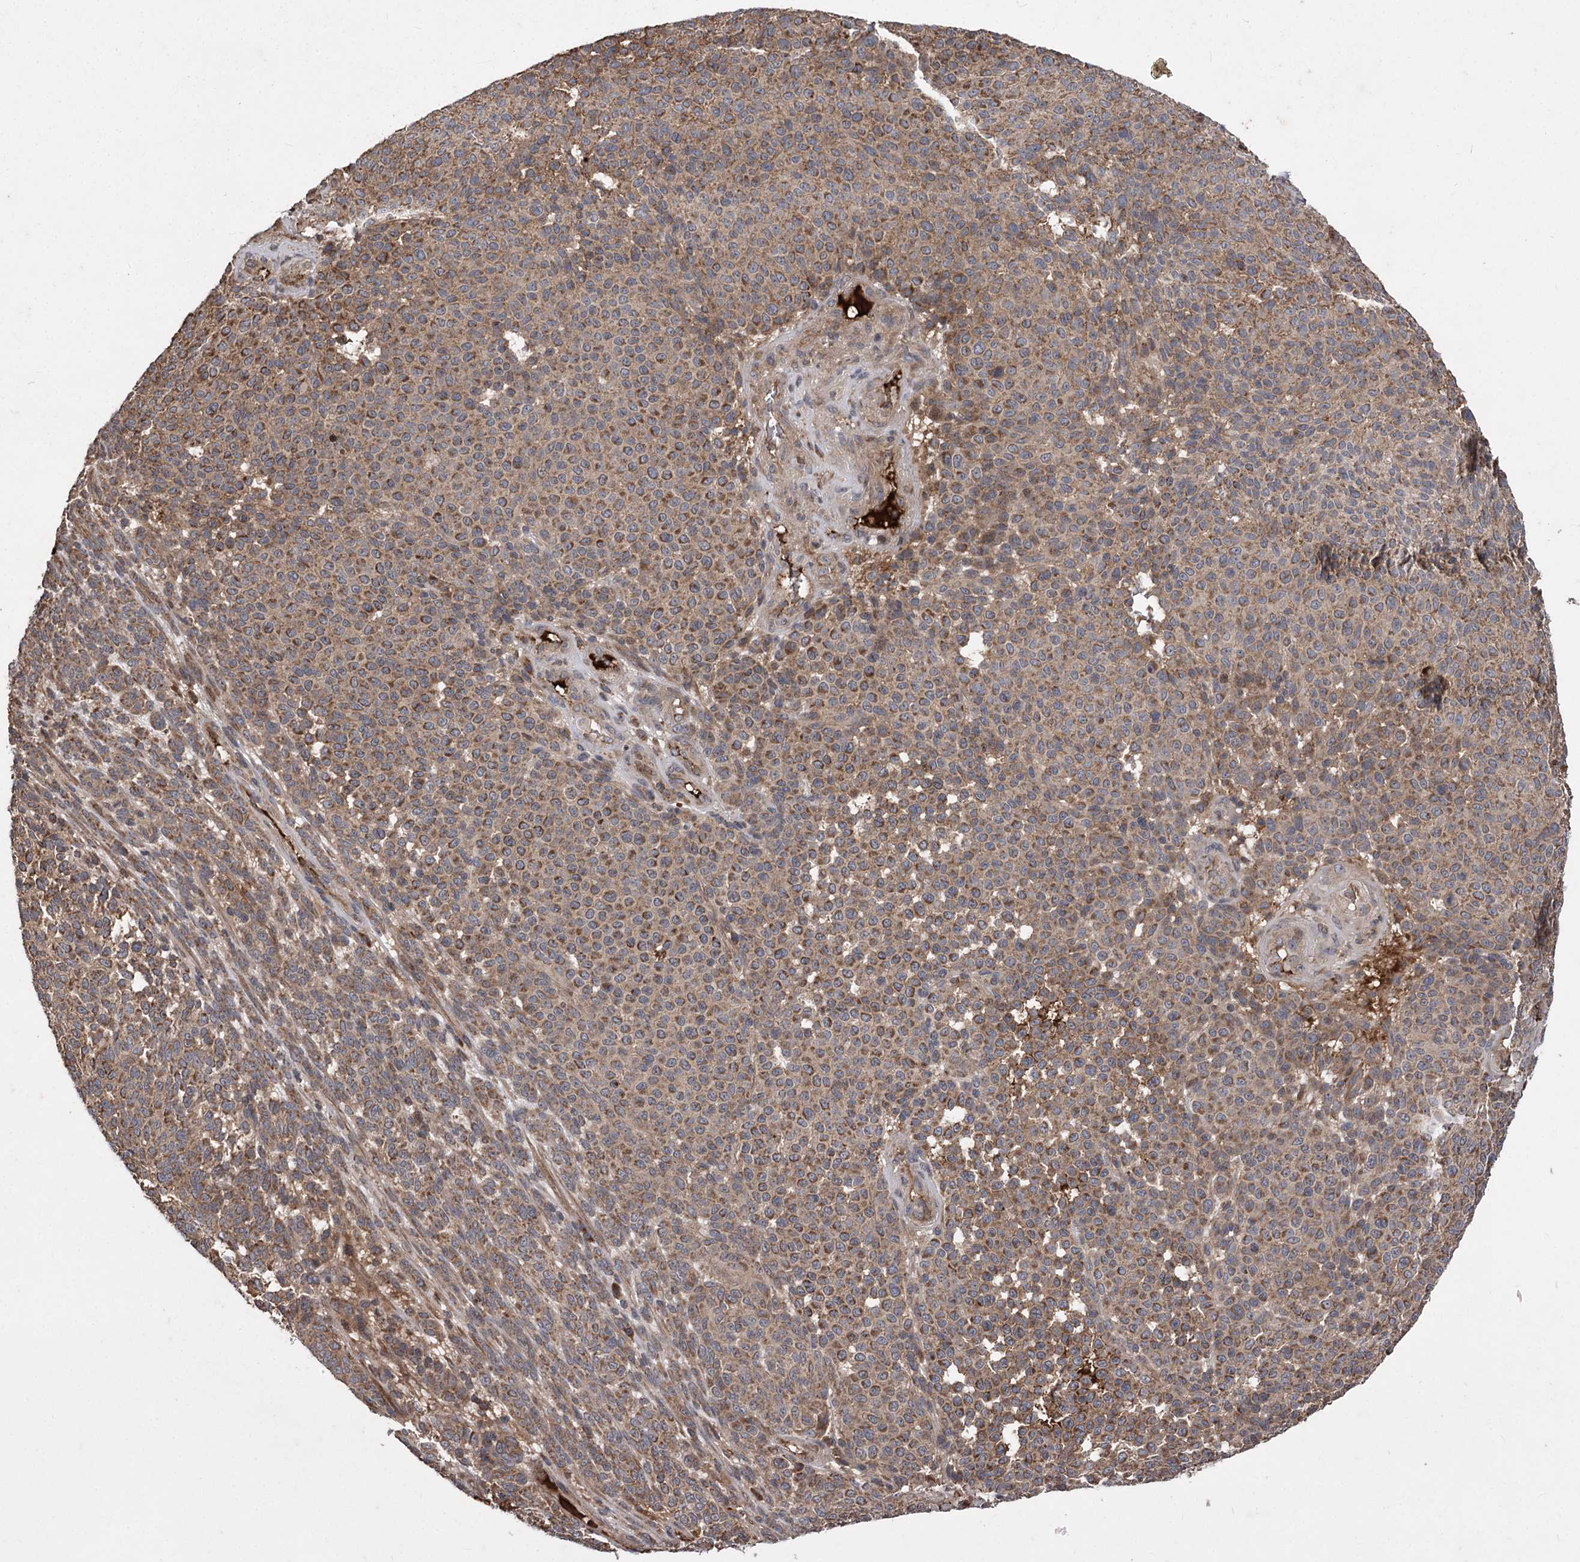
{"staining": {"intensity": "moderate", "quantity": ">75%", "location": "cytoplasmic/membranous"}, "tissue": "melanoma", "cell_type": "Tumor cells", "image_type": "cancer", "snomed": [{"axis": "morphology", "description": "Malignant melanoma, NOS"}, {"axis": "topography", "description": "Skin"}], "caption": "Immunohistochemistry (IHC) of malignant melanoma reveals medium levels of moderate cytoplasmic/membranous expression in approximately >75% of tumor cells.", "gene": "RASSF3", "patient": {"sex": "male", "age": 49}}